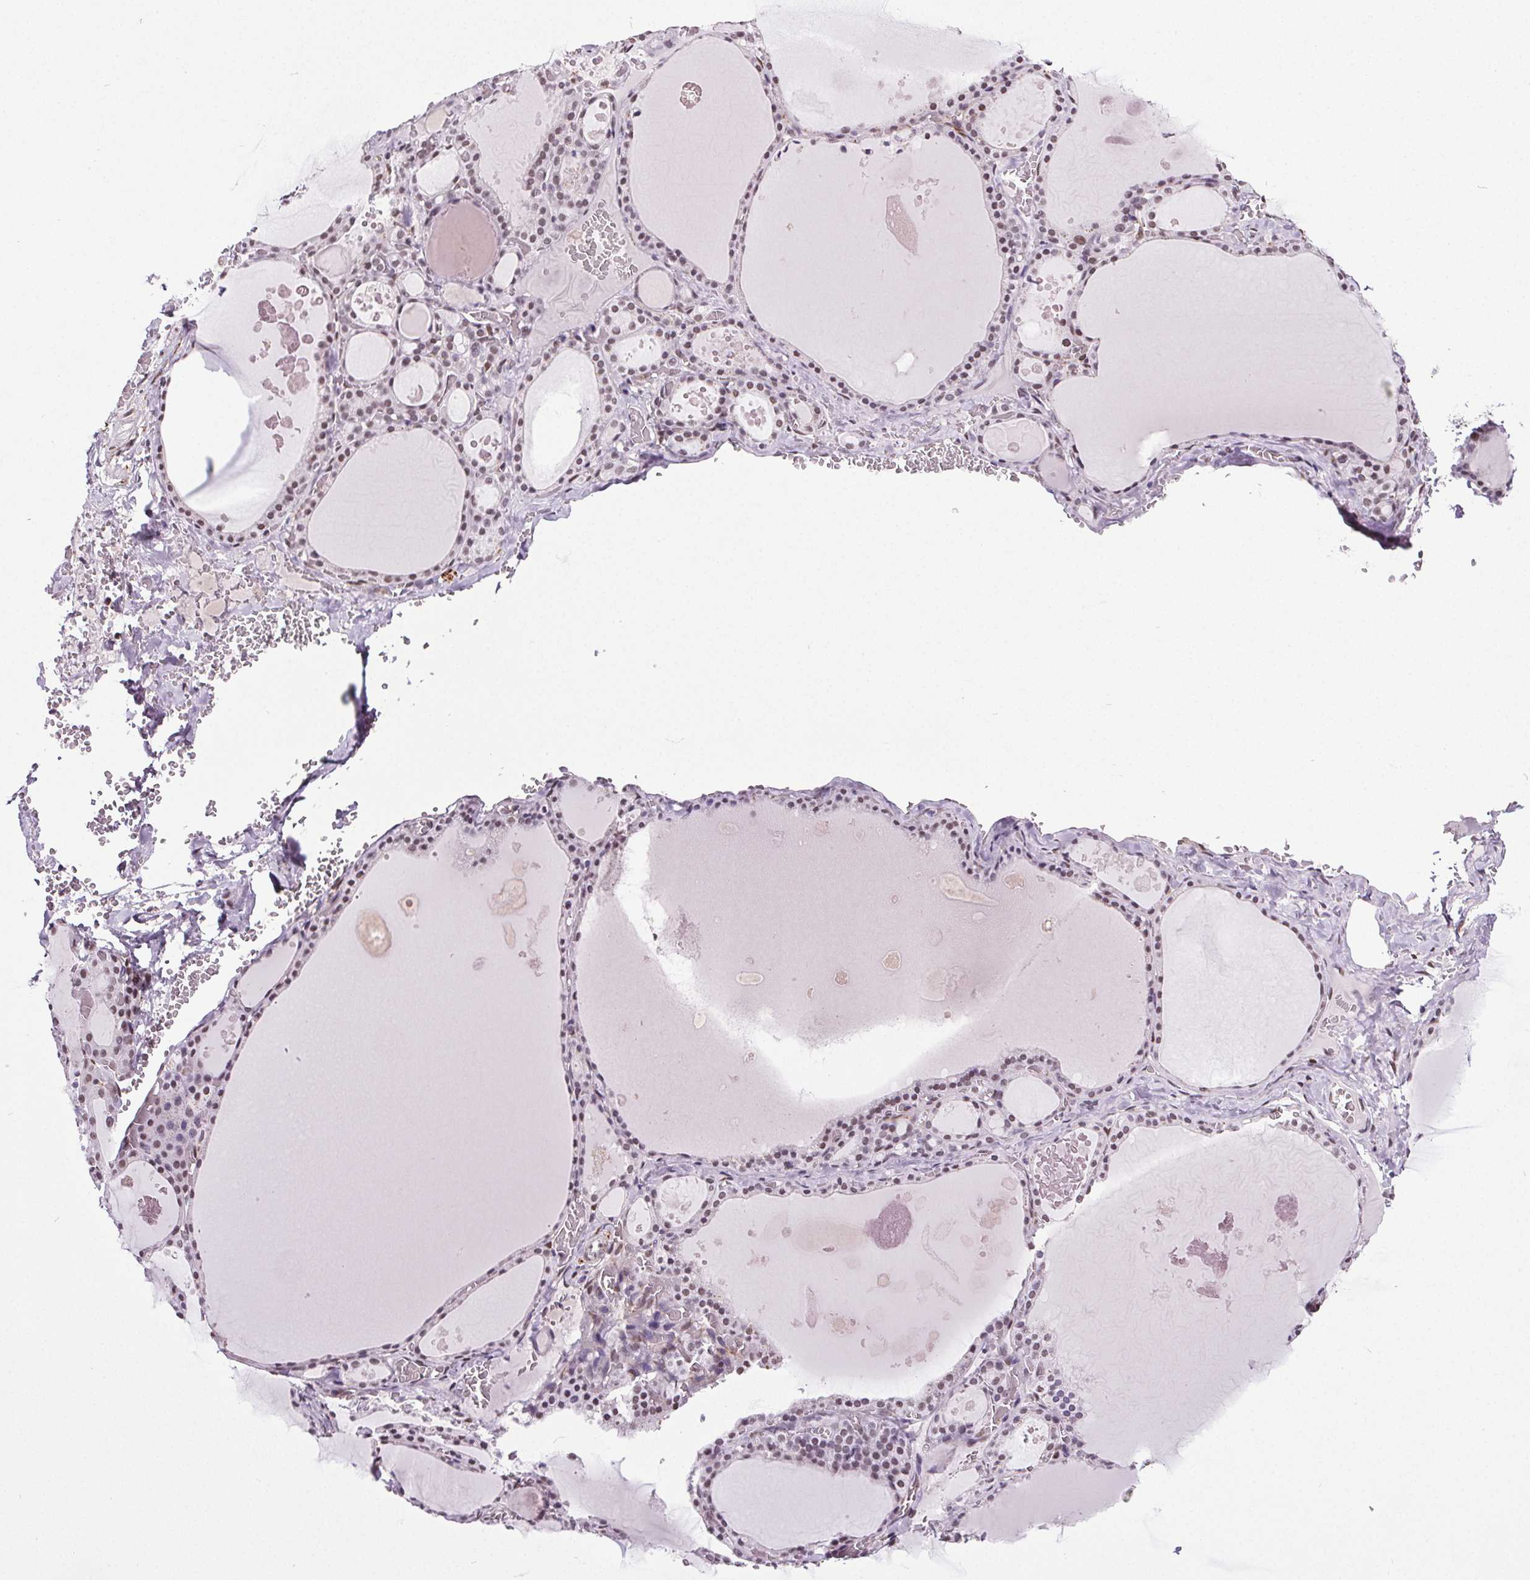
{"staining": {"intensity": "weak", "quantity": "25%-75%", "location": "nuclear"}, "tissue": "thyroid gland", "cell_type": "Glandular cells", "image_type": "normal", "snomed": [{"axis": "morphology", "description": "Normal tissue, NOS"}, {"axis": "topography", "description": "Thyroid gland"}], "caption": "IHC (DAB (3,3'-diaminobenzidine)) staining of unremarkable human thyroid gland displays weak nuclear protein expression in about 25%-75% of glandular cells.", "gene": "GP6", "patient": {"sex": "male", "age": 56}}